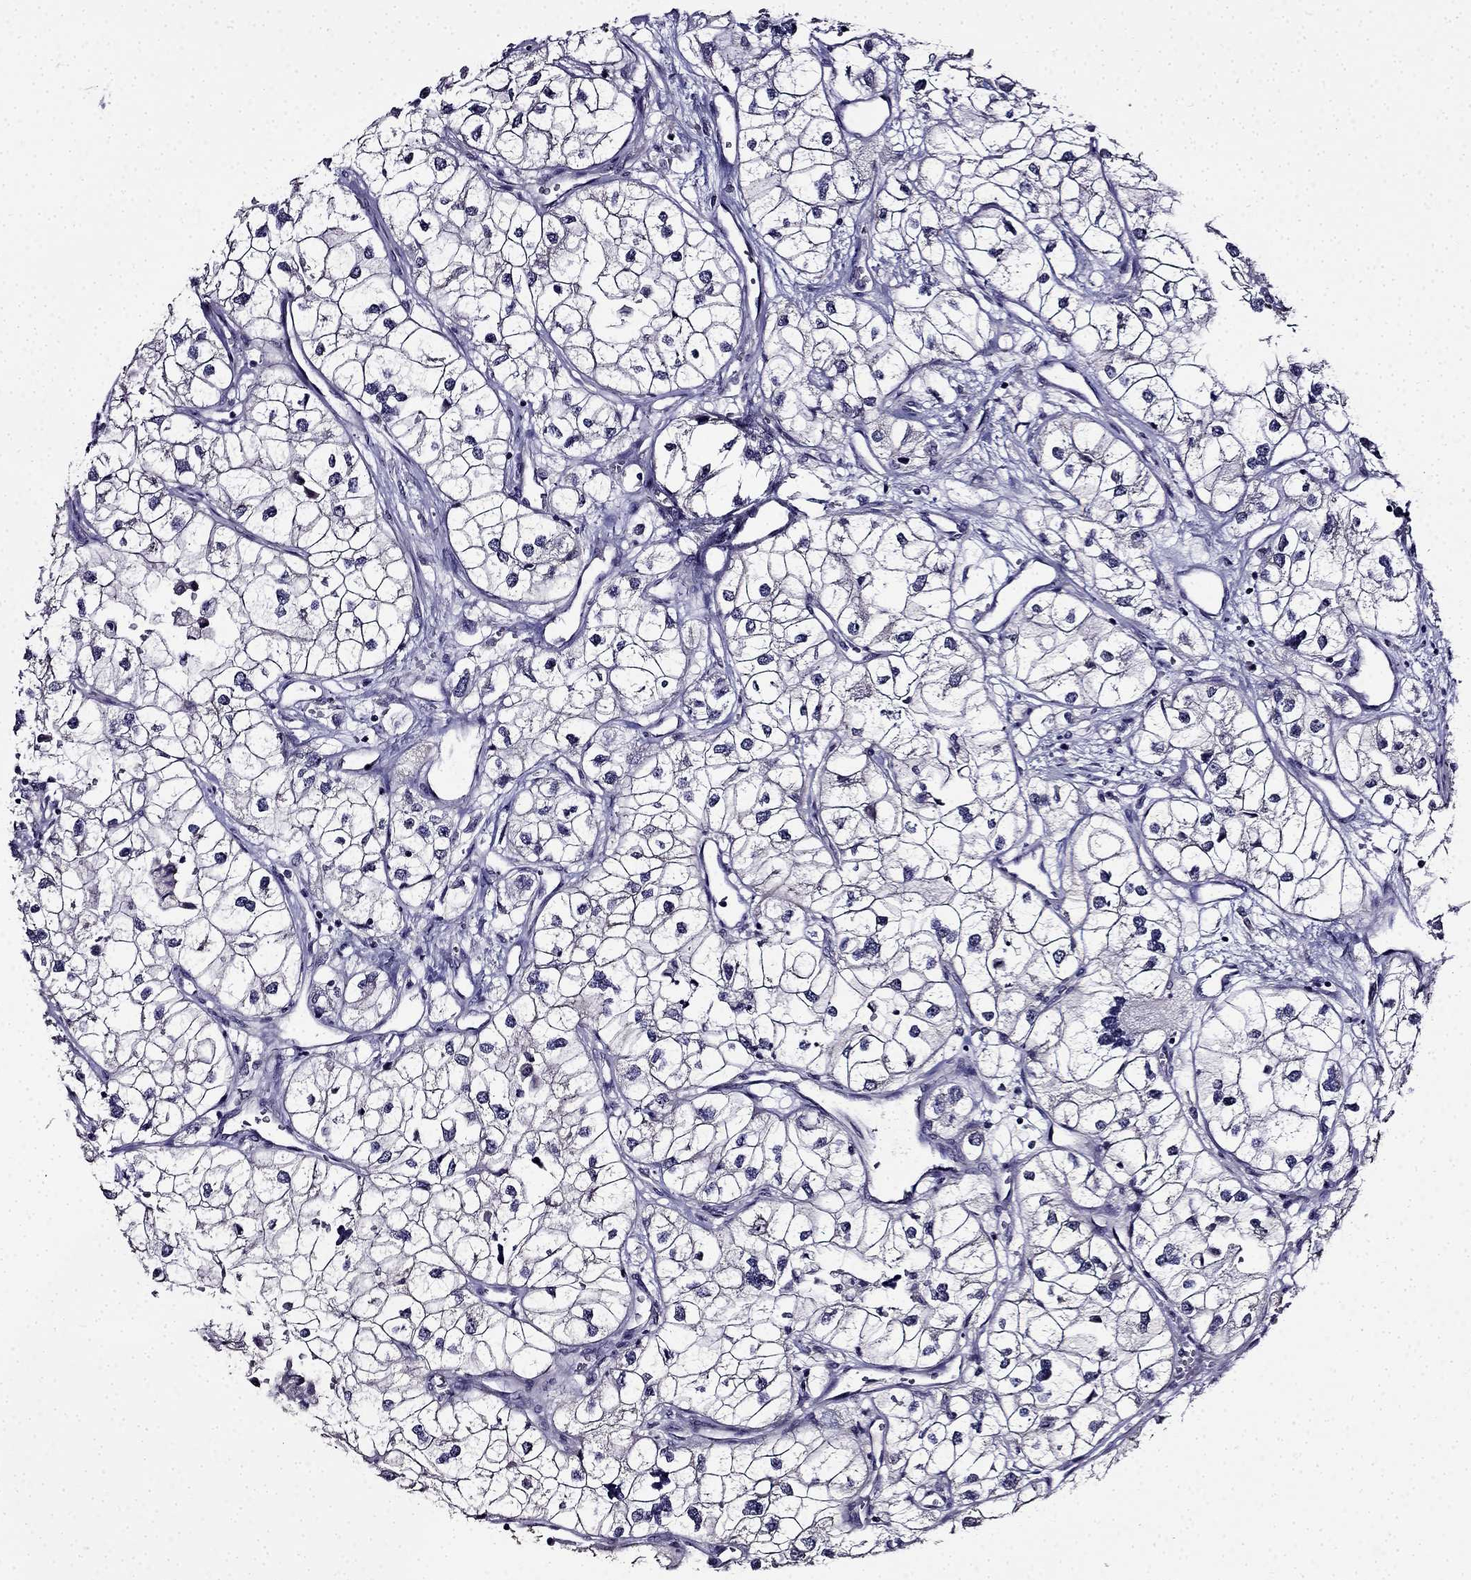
{"staining": {"intensity": "negative", "quantity": "none", "location": "none"}, "tissue": "renal cancer", "cell_type": "Tumor cells", "image_type": "cancer", "snomed": [{"axis": "morphology", "description": "Adenocarcinoma, NOS"}, {"axis": "topography", "description": "Kidney"}], "caption": "Tumor cells show no significant staining in renal cancer.", "gene": "TMEM266", "patient": {"sex": "male", "age": 59}}